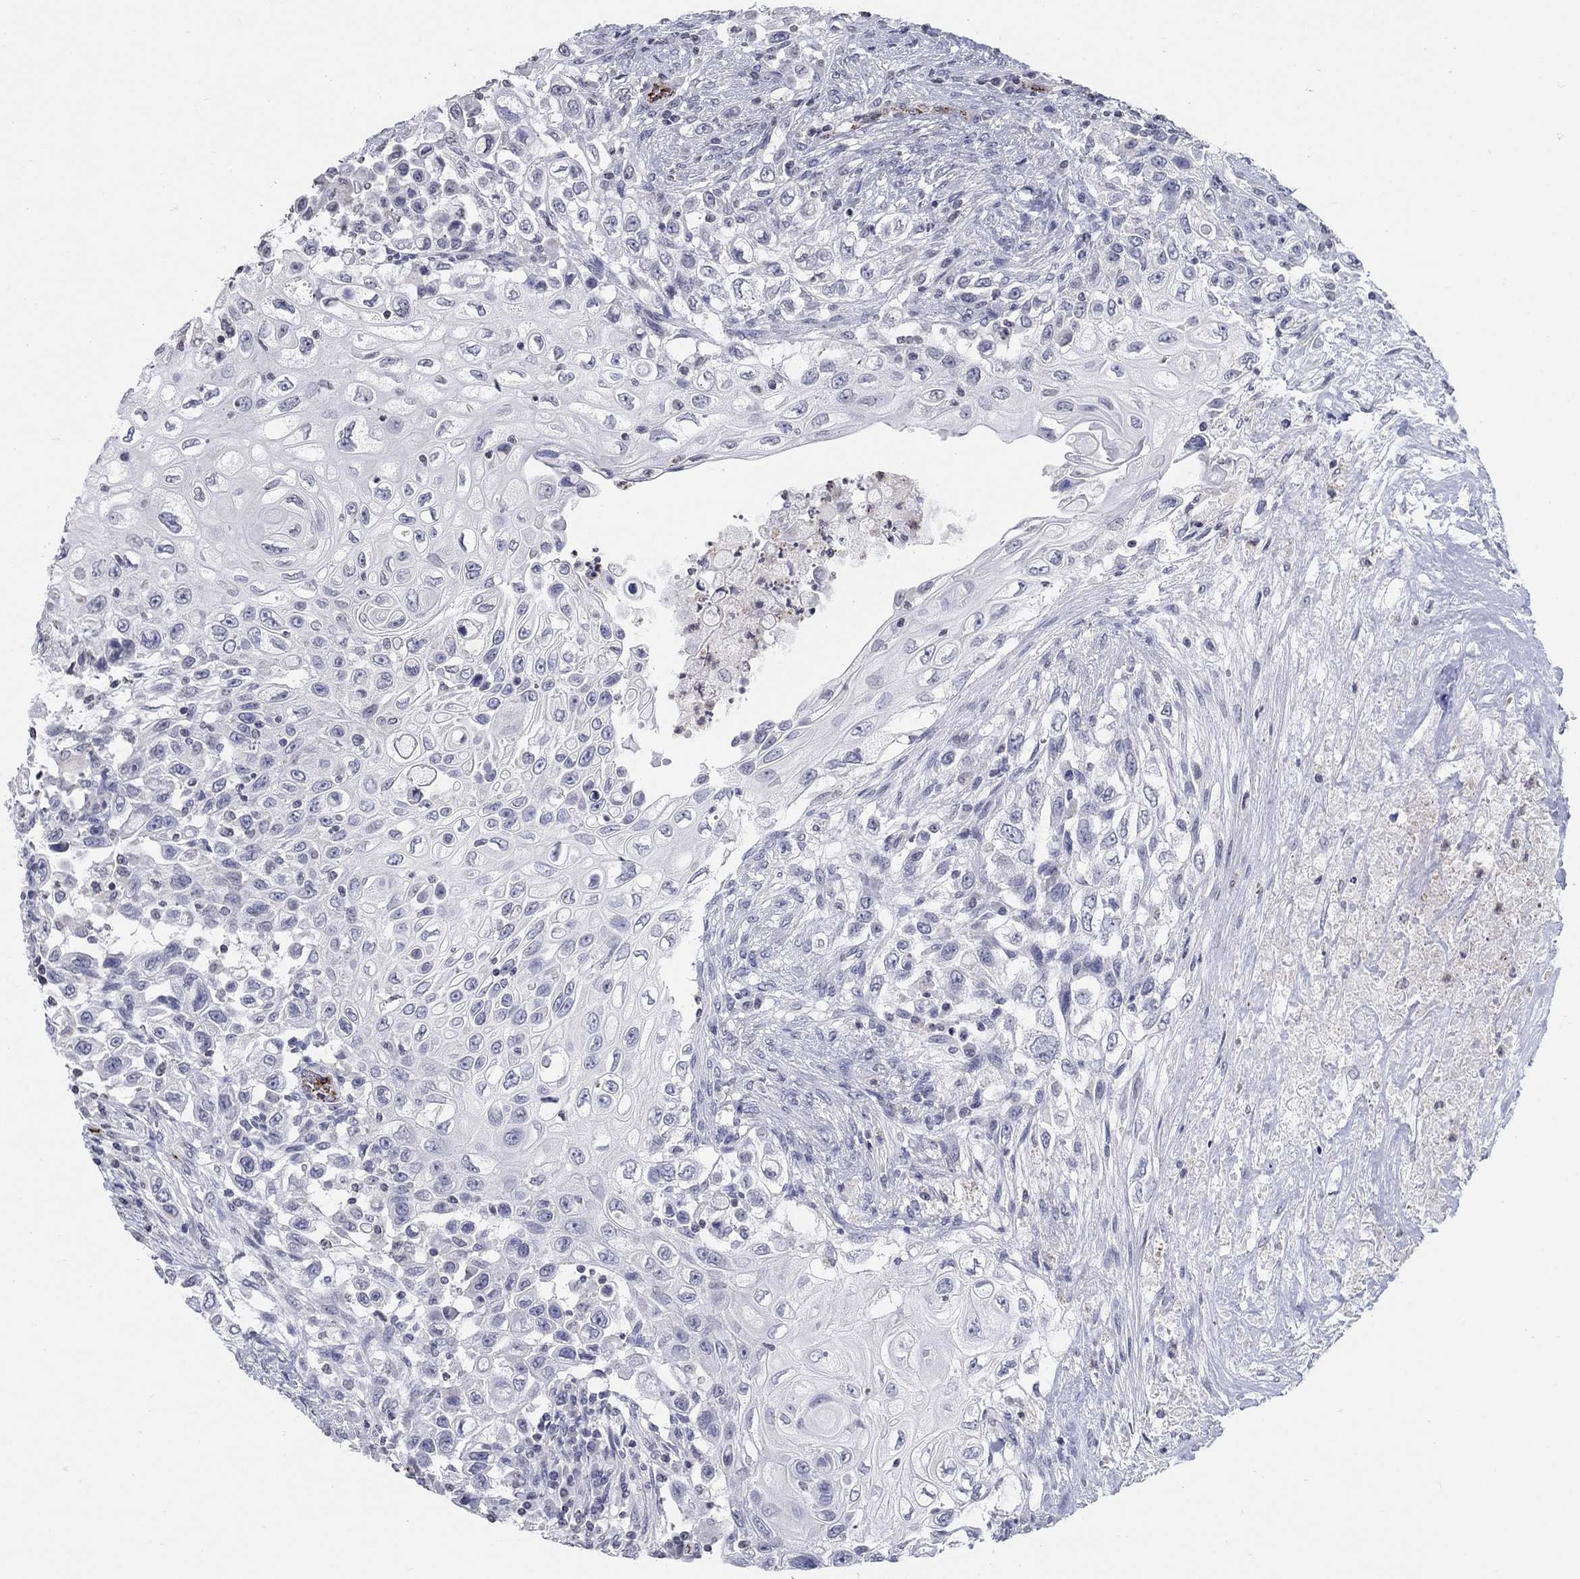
{"staining": {"intensity": "negative", "quantity": "none", "location": "none"}, "tissue": "urothelial cancer", "cell_type": "Tumor cells", "image_type": "cancer", "snomed": [{"axis": "morphology", "description": "Urothelial carcinoma, High grade"}, {"axis": "topography", "description": "Urinary bladder"}], "caption": "The immunohistochemistry (IHC) histopathology image has no significant positivity in tumor cells of urothelial cancer tissue. Brightfield microscopy of immunohistochemistry (IHC) stained with DAB (brown) and hematoxylin (blue), captured at high magnification.", "gene": "TINAG", "patient": {"sex": "female", "age": 56}}